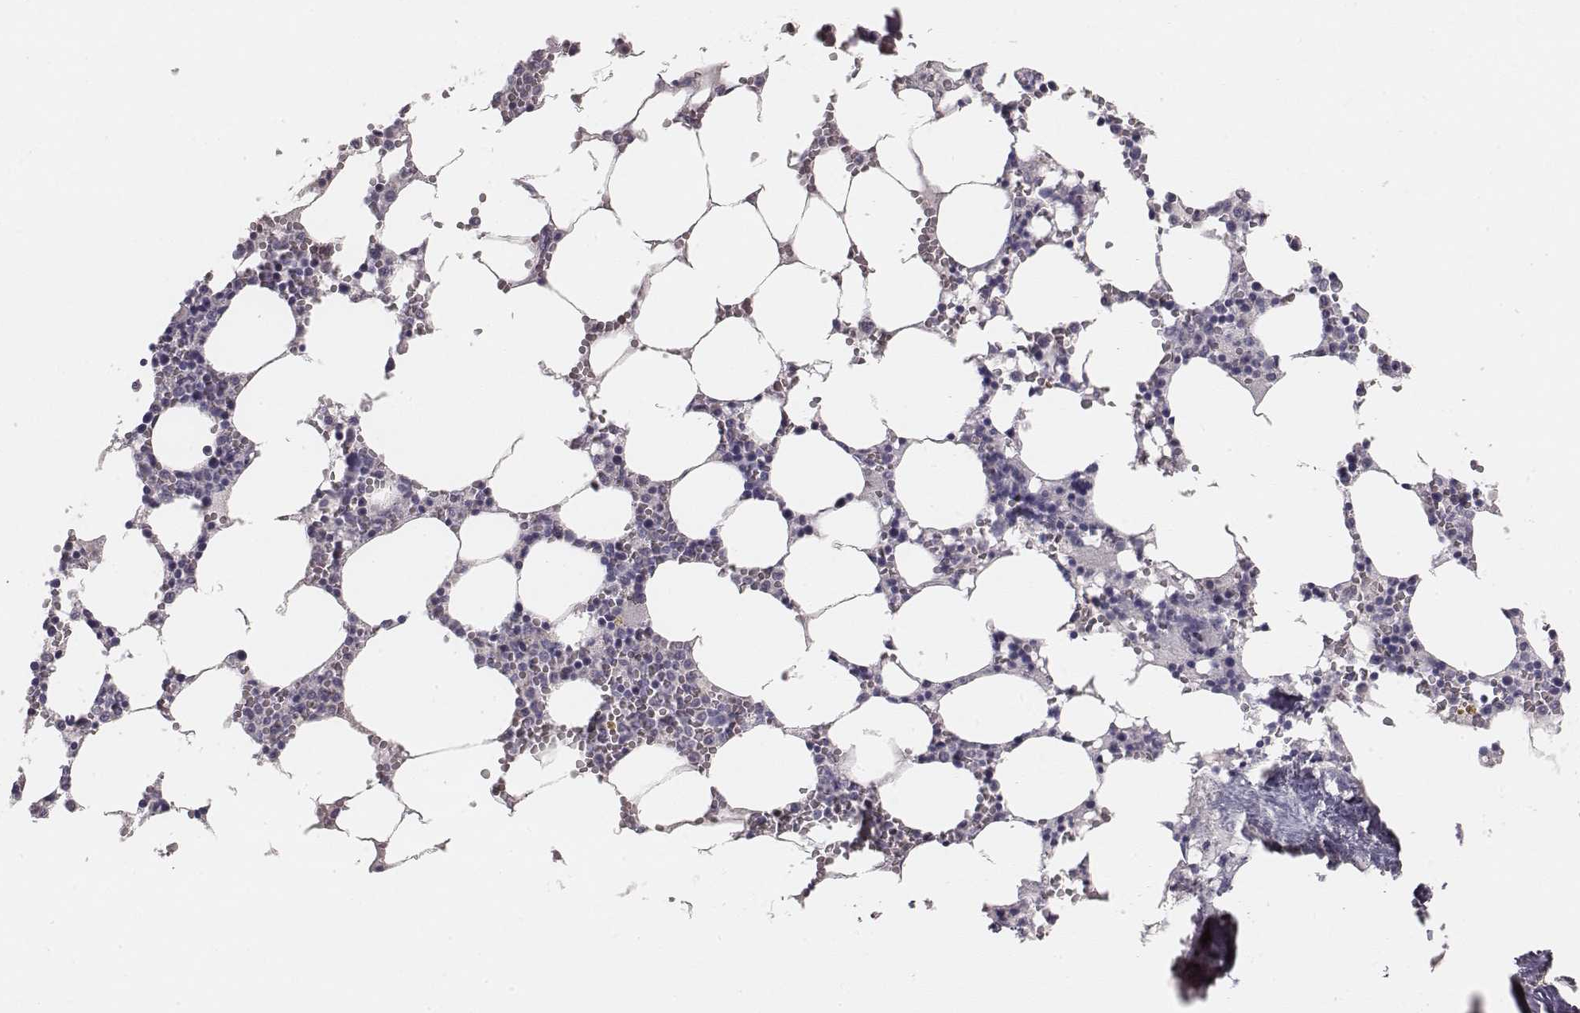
{"staining": {"intensity": "negative", "quantity": "none", "location": "none"}, "tissue": "bone marrow", "cell_type": "Hematopoietic cells", "image_type": "normal", "snomed": [{"axis": "morphology", "description": "Normal tissue, NOS"}, {"axis": "topography", "description": "Bone marrow"}], "caption": "Immunohistochemistry photomicrograph of benign bone marrow: human bone marrow stained with DAB displays no significant protein staining in hematopoietic cells.", "gene": "MYH6", "patient": {"sex": "female", "age": 64}}